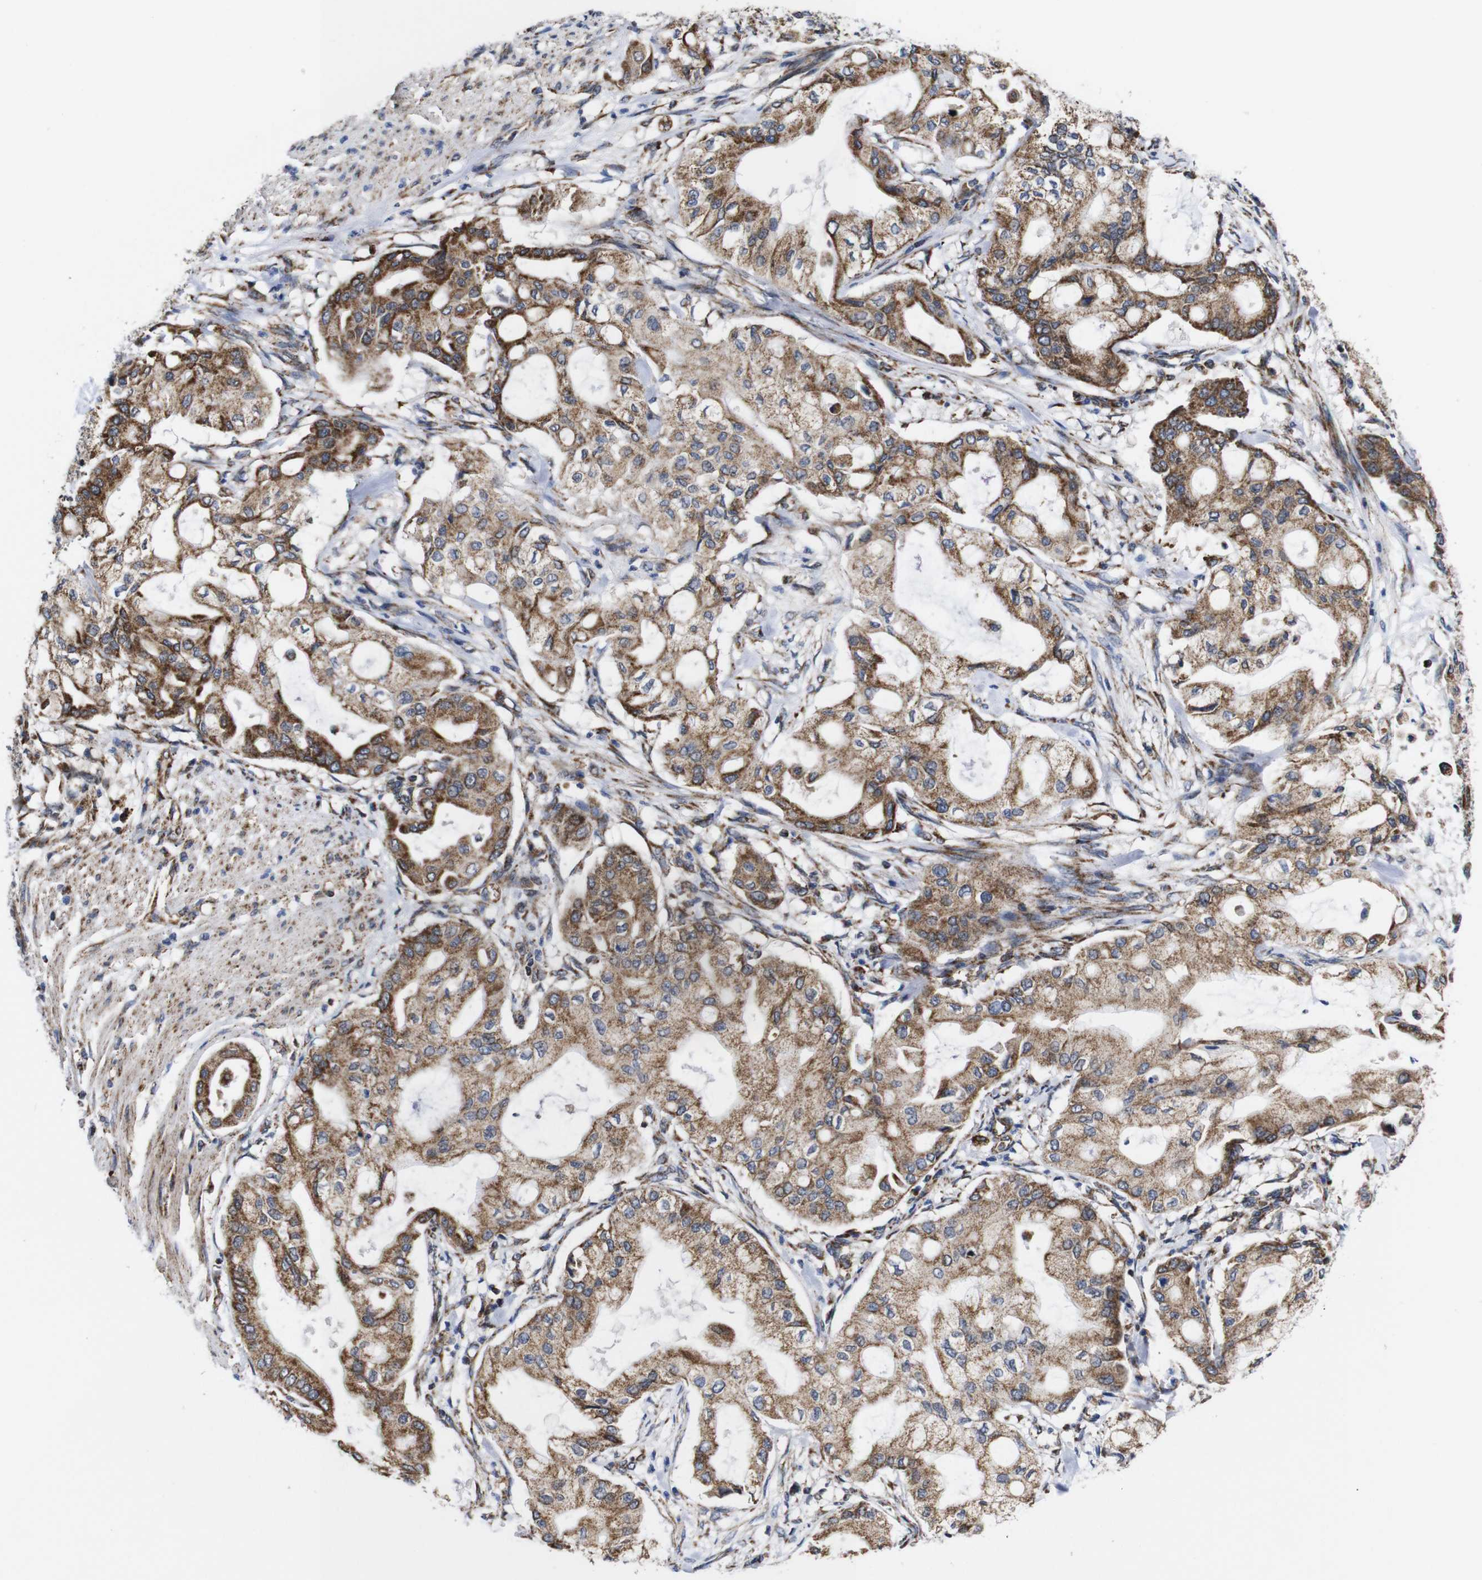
{"staining": {"intensity": "moderate", "quantity": ">75%", "location": "cytoplasmic/membranous"}, "tissue": "pancreatic cancer", "cell_type": "Tumor cells", "image_type": "cancer", "snomed": [{"axis": "morphology", "description": "Adenocarcinoma, NOS"}, {"axis": "morphology", "description": "Adenocarcinoma, metastatic, NOS"}, {"axis": "topography", "description": "Lymph node"}, {"axis": "topography", "description": "Pancreas"}, {"axis": "topography", "description": "Duodenum"}], "caption": "Brown immunohistochemical staining in pancreatic adenocarcinoma displays moderate cytoplasmic/membranous positivity in about >75% of tumor cells.", "gene": "C17orf80", "patient": {"sex": "female", "age": 64}}